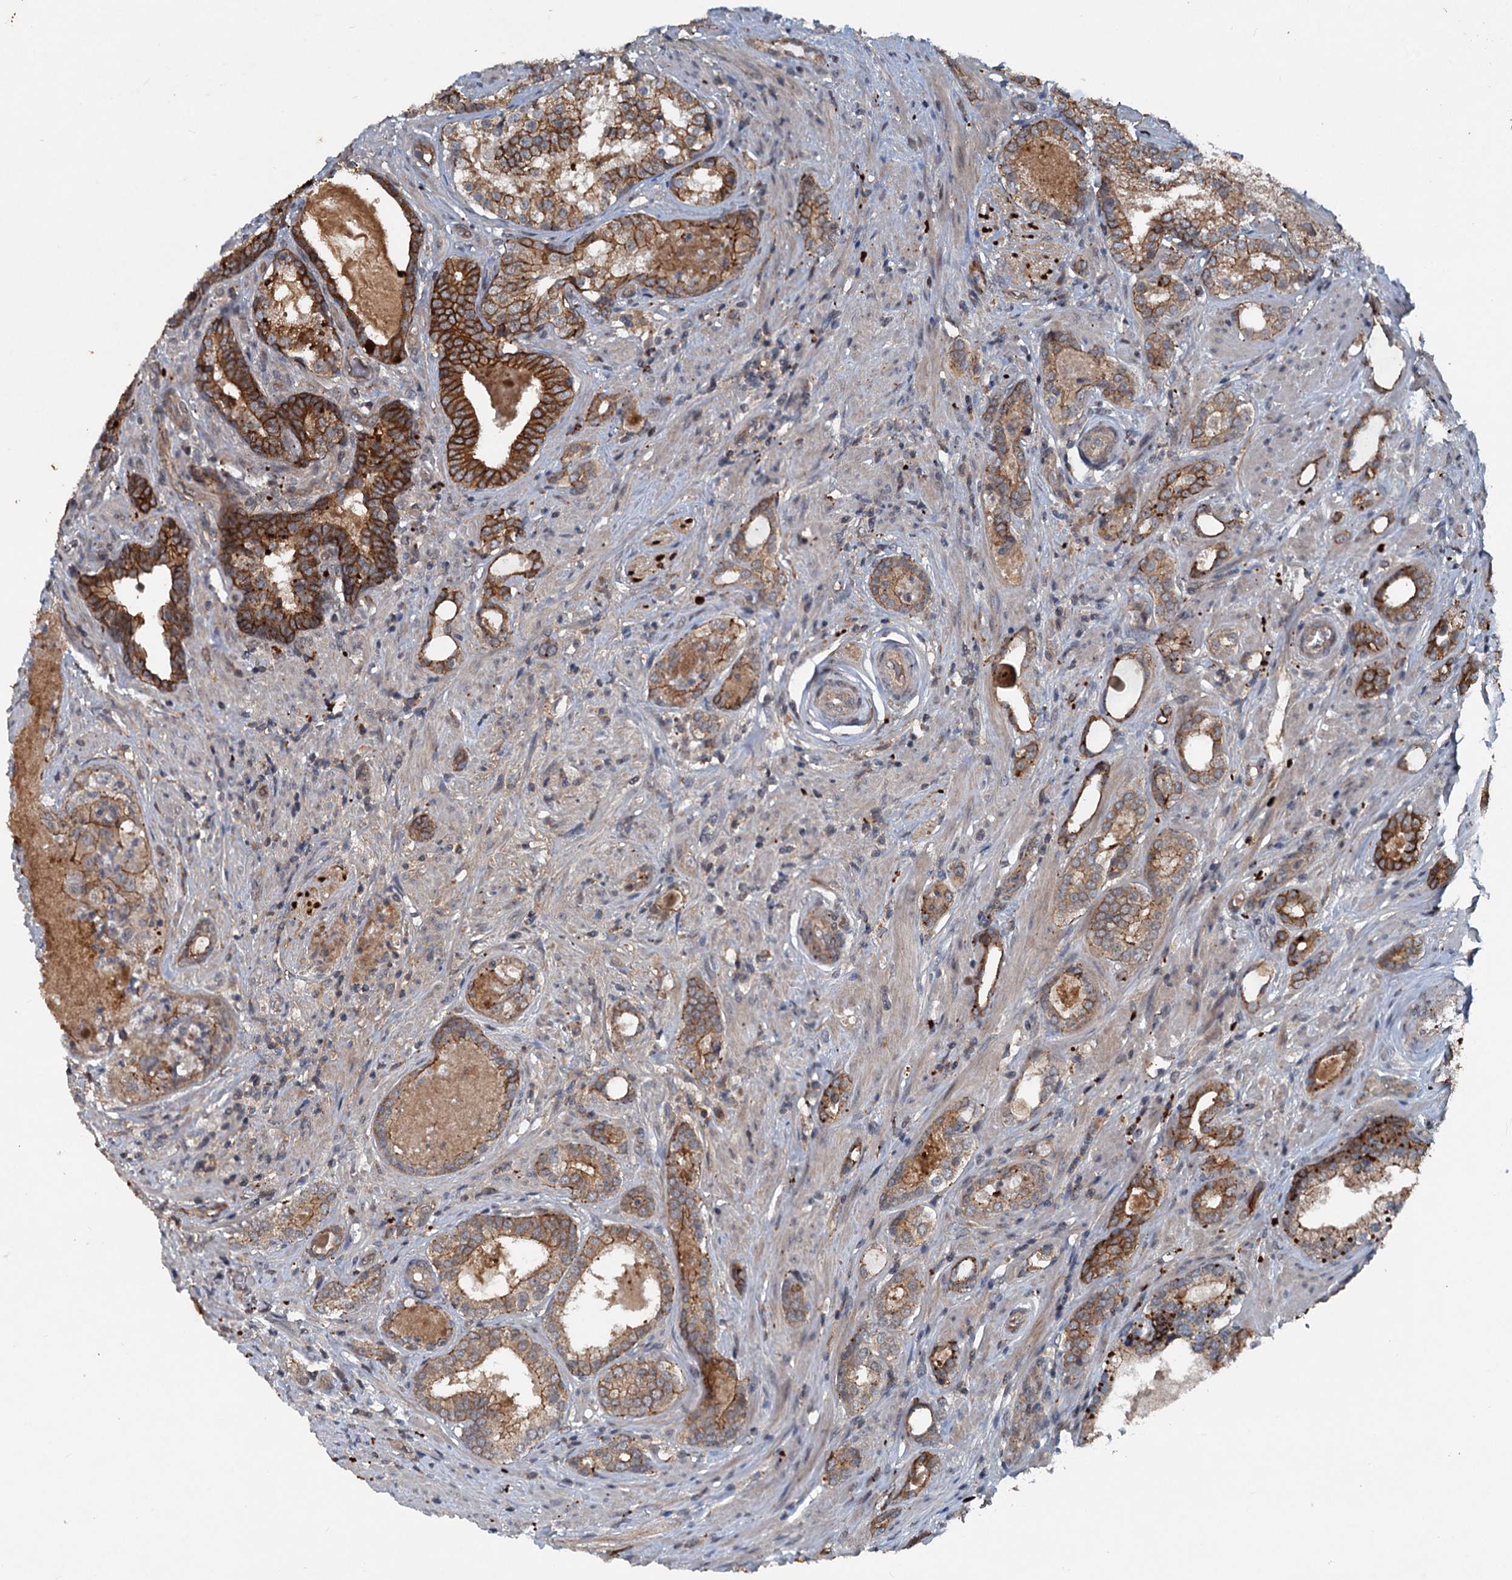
{"staining": {"intensity": "strong", "quantity": "25%-75%", "location": "cytoplasmic/membranous"}, "tissue": "prostate cancer", "cell_type": "Tumor cells", "image_type": "cancer", "snomed": [{"axis": "morphology", "description": "Adenocarcinoma, High grade"}, {"axis": "topography", "description": "Prostate"}], "caption": "Brown immunohistochemical staining in prostate cancer (high-grade adenocarcinoma) displays strong cytoplasmic/membranous positivity in approximately 25%-75% of tumor cells.", "gene": "N4BP2L2", "patient": {"sex": "male", "age": 58}}